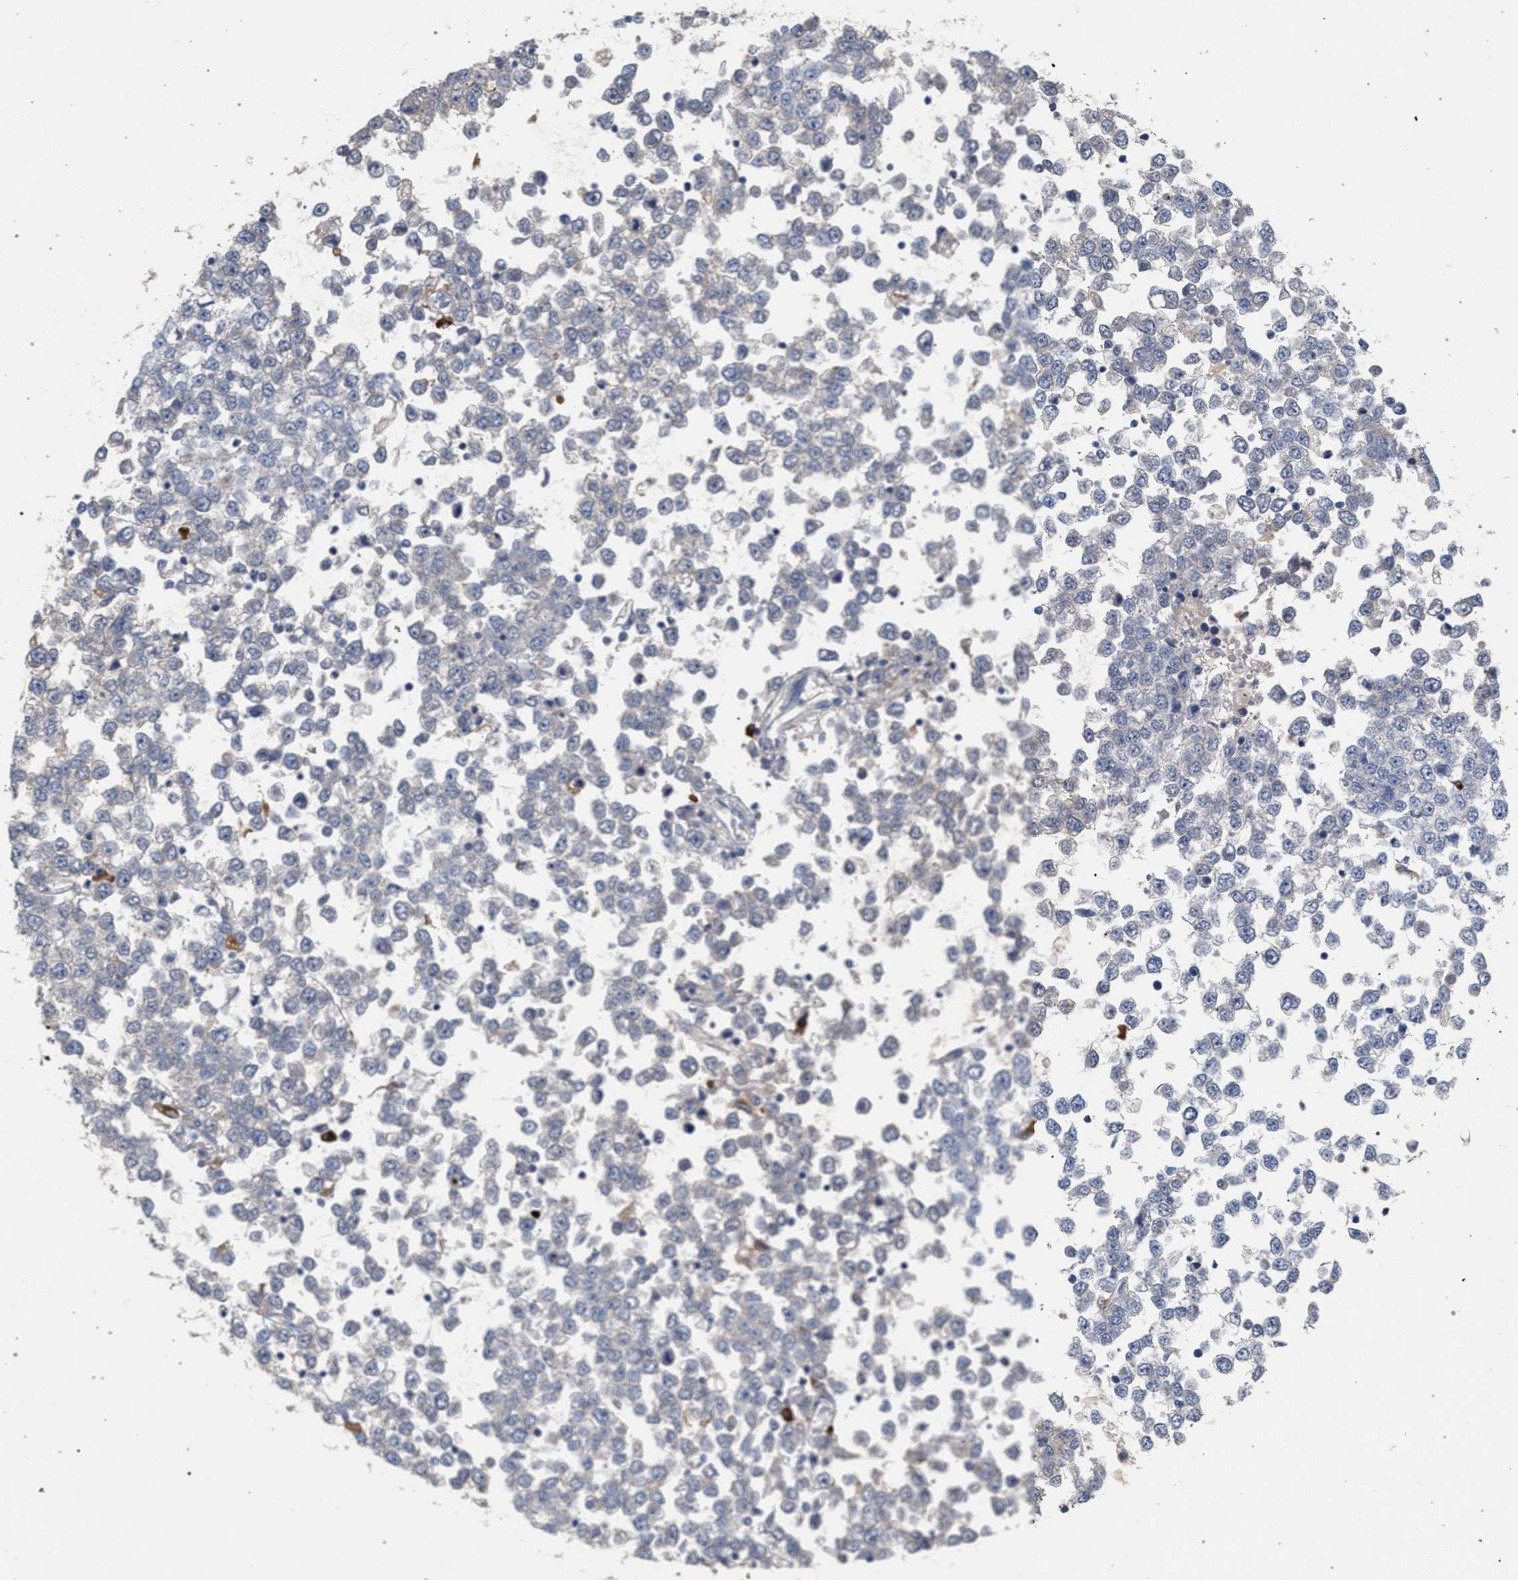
{"staining": {"intensity": "negative", "quantity": "none", "location": "none"}, "tissue": "testis cancer", "cell_type": "Tumor cells", "image_type": "cancer", "snomed": [{"axis": "morphology", "description": "Seminoma, NOS"}, {"axis": "topography", "description": "Testis"}], "caption": "This micrograph is of testis cancer (seminoma) stained with immunohistochemistry to label a protein in brown with the nuclei are counter-stained blue. There is no positivity in tumor cells.", "gene": "MAMDC2", "patient": {"sex": "male", "age": 65}}